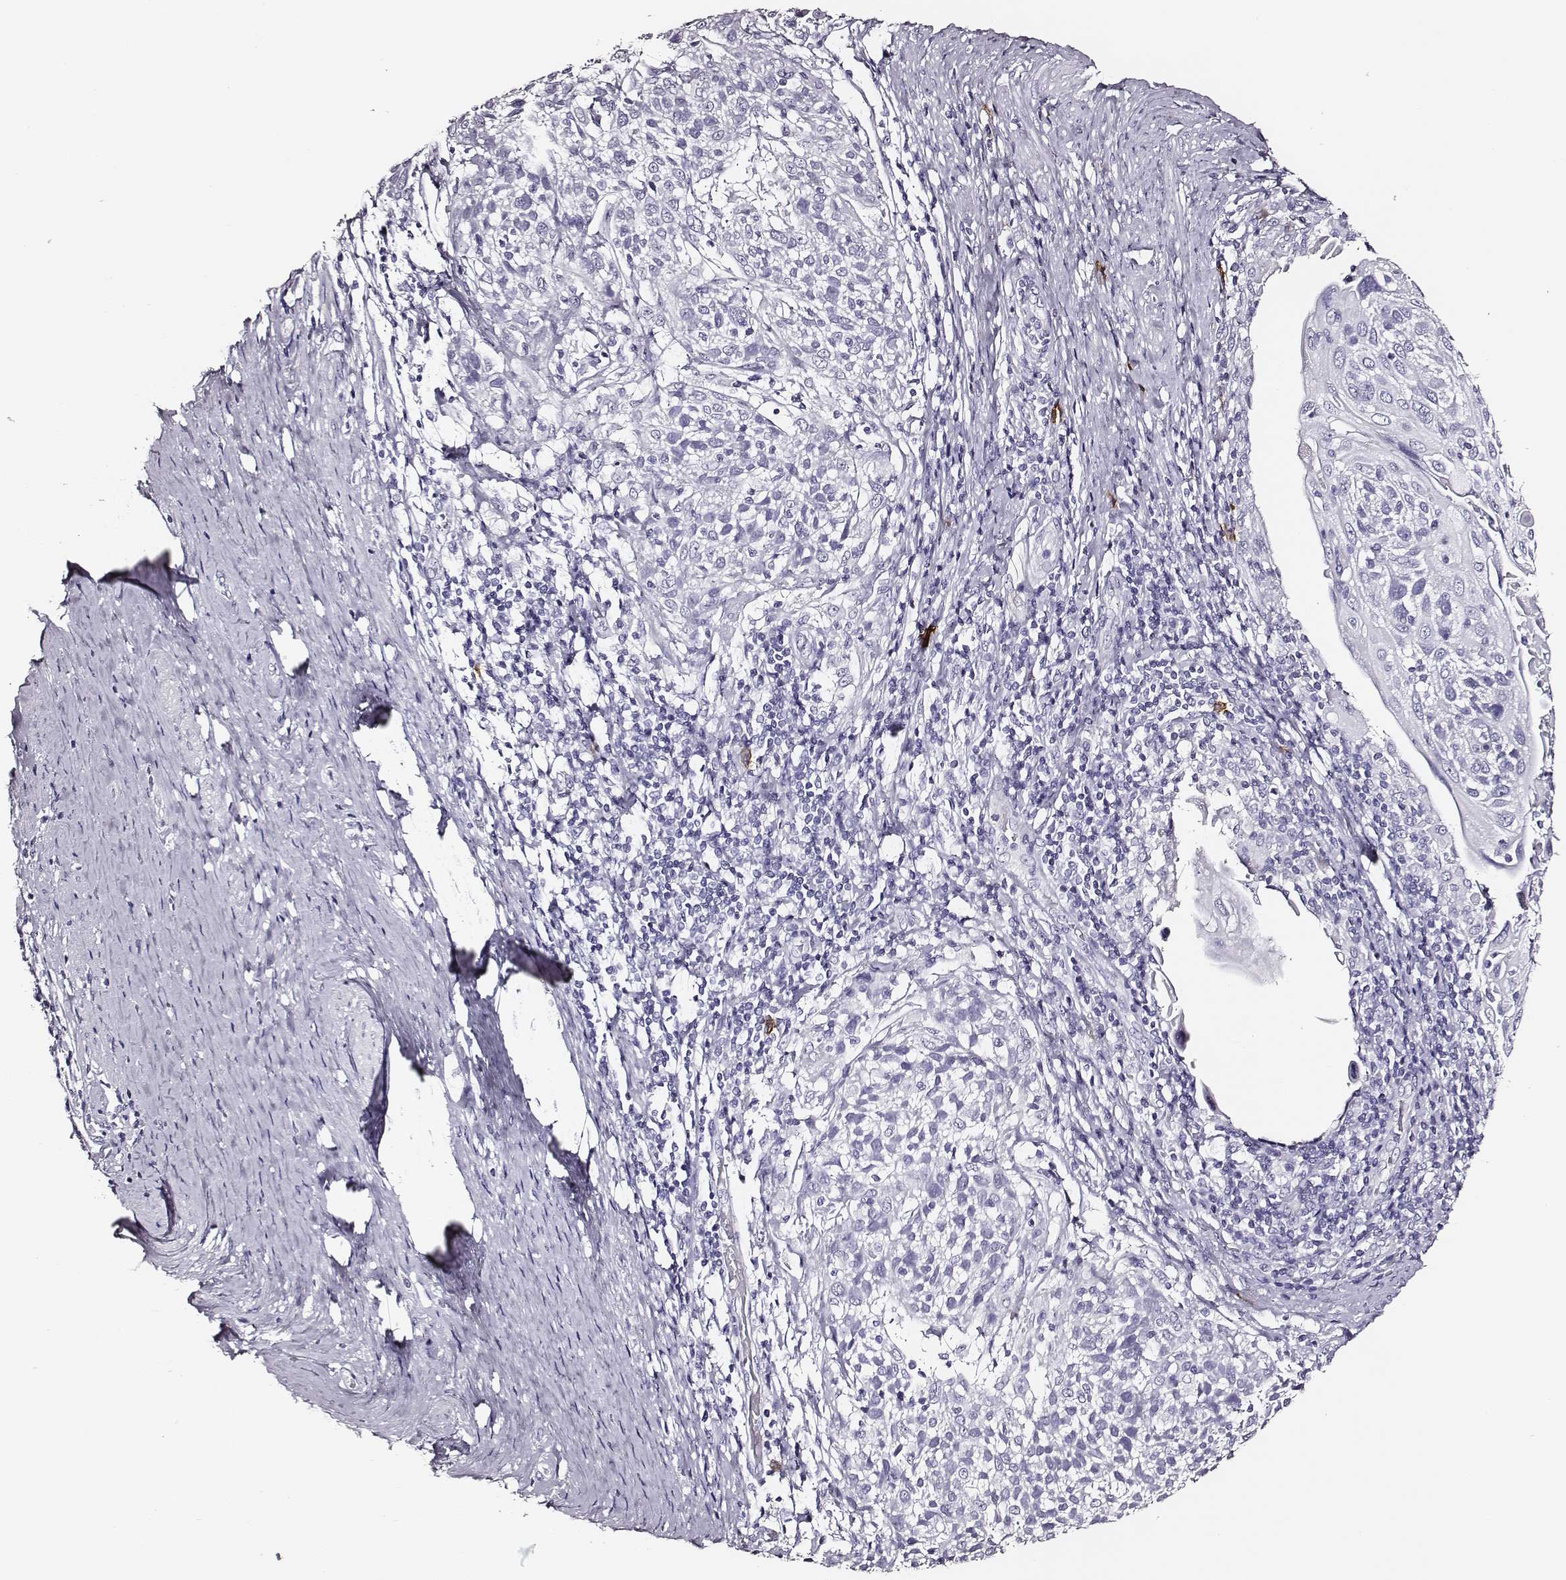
{"staining": {"intensity": "negative", "quantity": "none", "location": "none"}, "tissue": "cervical cancer", "cell_type": "Tumor cells", "image_type": "cancer", "snomed": [{"axis": "morphology", "description": "Squamous cell carcinoma, NOS"}, {"axis": "topography", "description": "Cervix"}], "caption": "IHC image of cervical cancer (squamous cell carcinoma) stained for a protein (brown), which reveals no staining in tumor cells.", "gene": "DPEP1", "patient": {"sex": "female", "age": 61}}